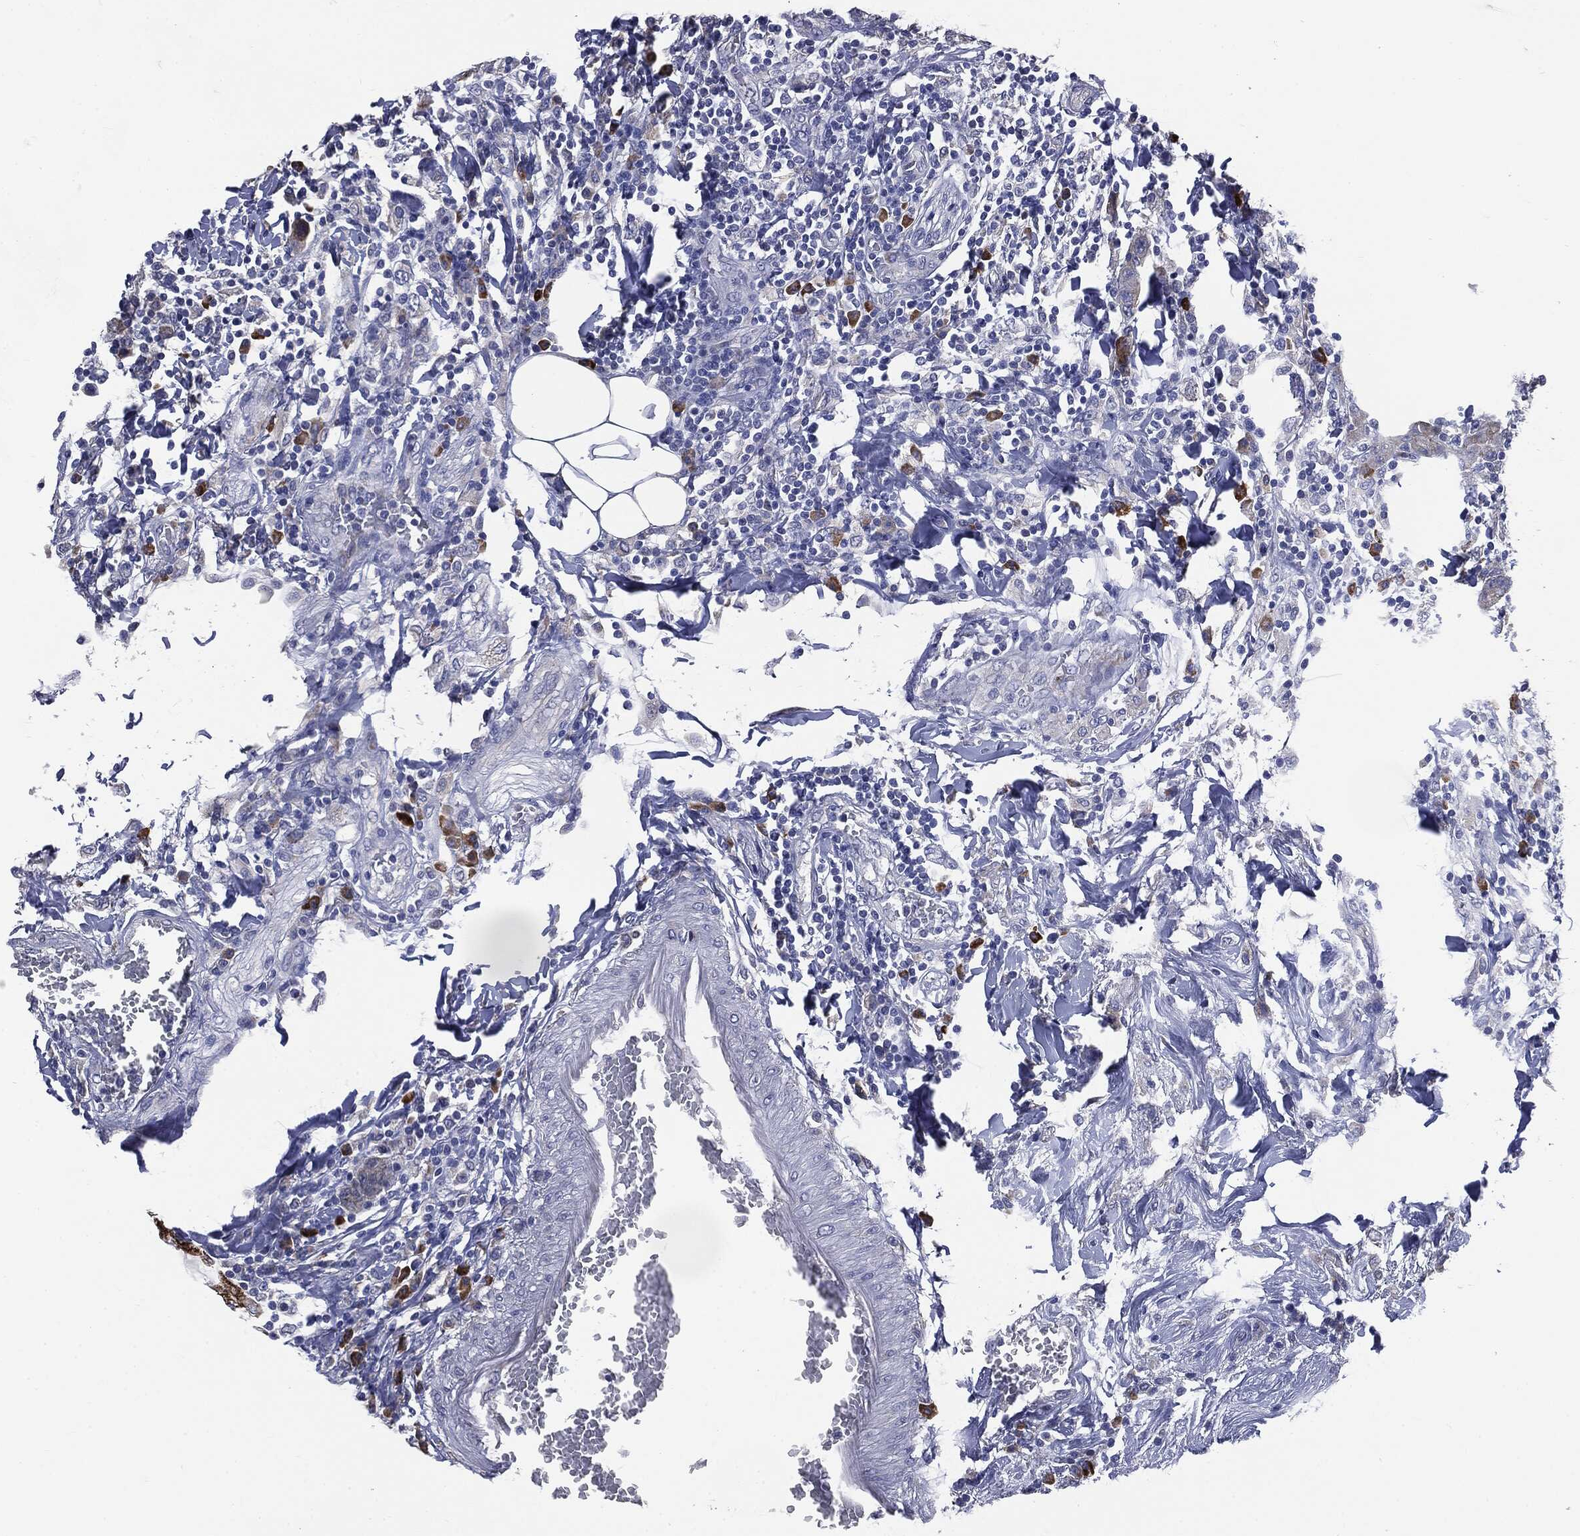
{"staining": {"intensity": "strong", "quantity": "<25%", "location": "cytoplasmic/membranous"}, "tissue": "colorectal cancer", "cell_type": "Tumor cells", "image_type": "cancer", "snomed": [{"axis": "morphology", "description": "Adenocarcinoma, NOS"}, {"axis": "topography", "description": "Colon"}], "caption": "Strong cytoplasmic/membranous staining for a protein is present in about <25% of tumor cells of colorectal cancer (adenocarcinoma) using immunohistochemistry.", "gene": "PTGS2", "patient": {"sex": "female", "age": 48}}